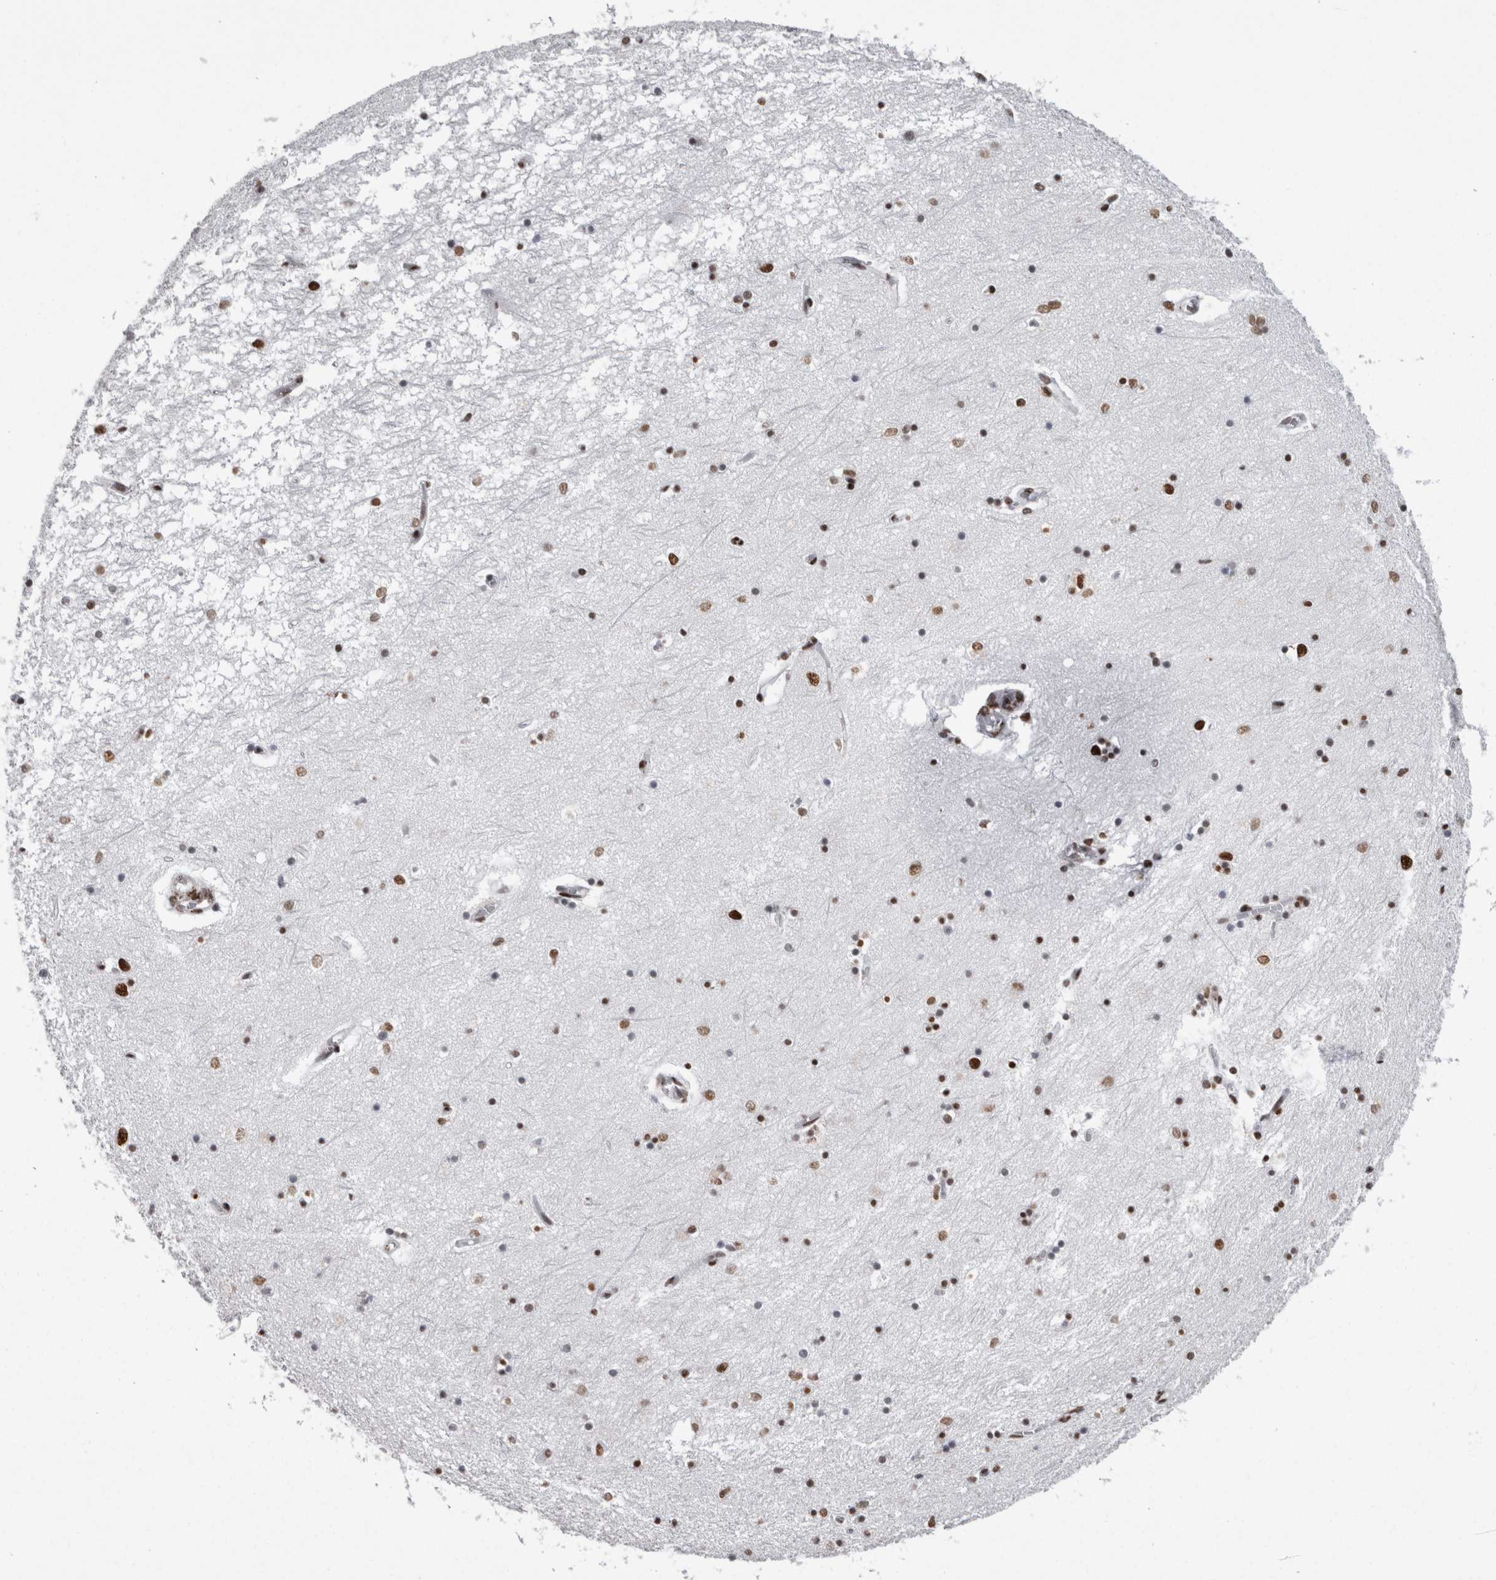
{"staining": {"intensity": "strong", "quantity": ">75%", "location": "nuclear"}, "tissue": "hippocampus", "cell_type": "Glial cells", "image_type": "normal", "snomed": [{"axis": "morphology", "description": "Normal tissue, NOS"}, {"axis": "topography", "description": "Hippocampus"}], "caption": "Unremarkable hippocampus reveals strong nuclear staining in about >75% of glial cells, visualized by immunohistochemistry.", "gene": "HNRNPM", "patient": {"sex": "male", "age": 70}}